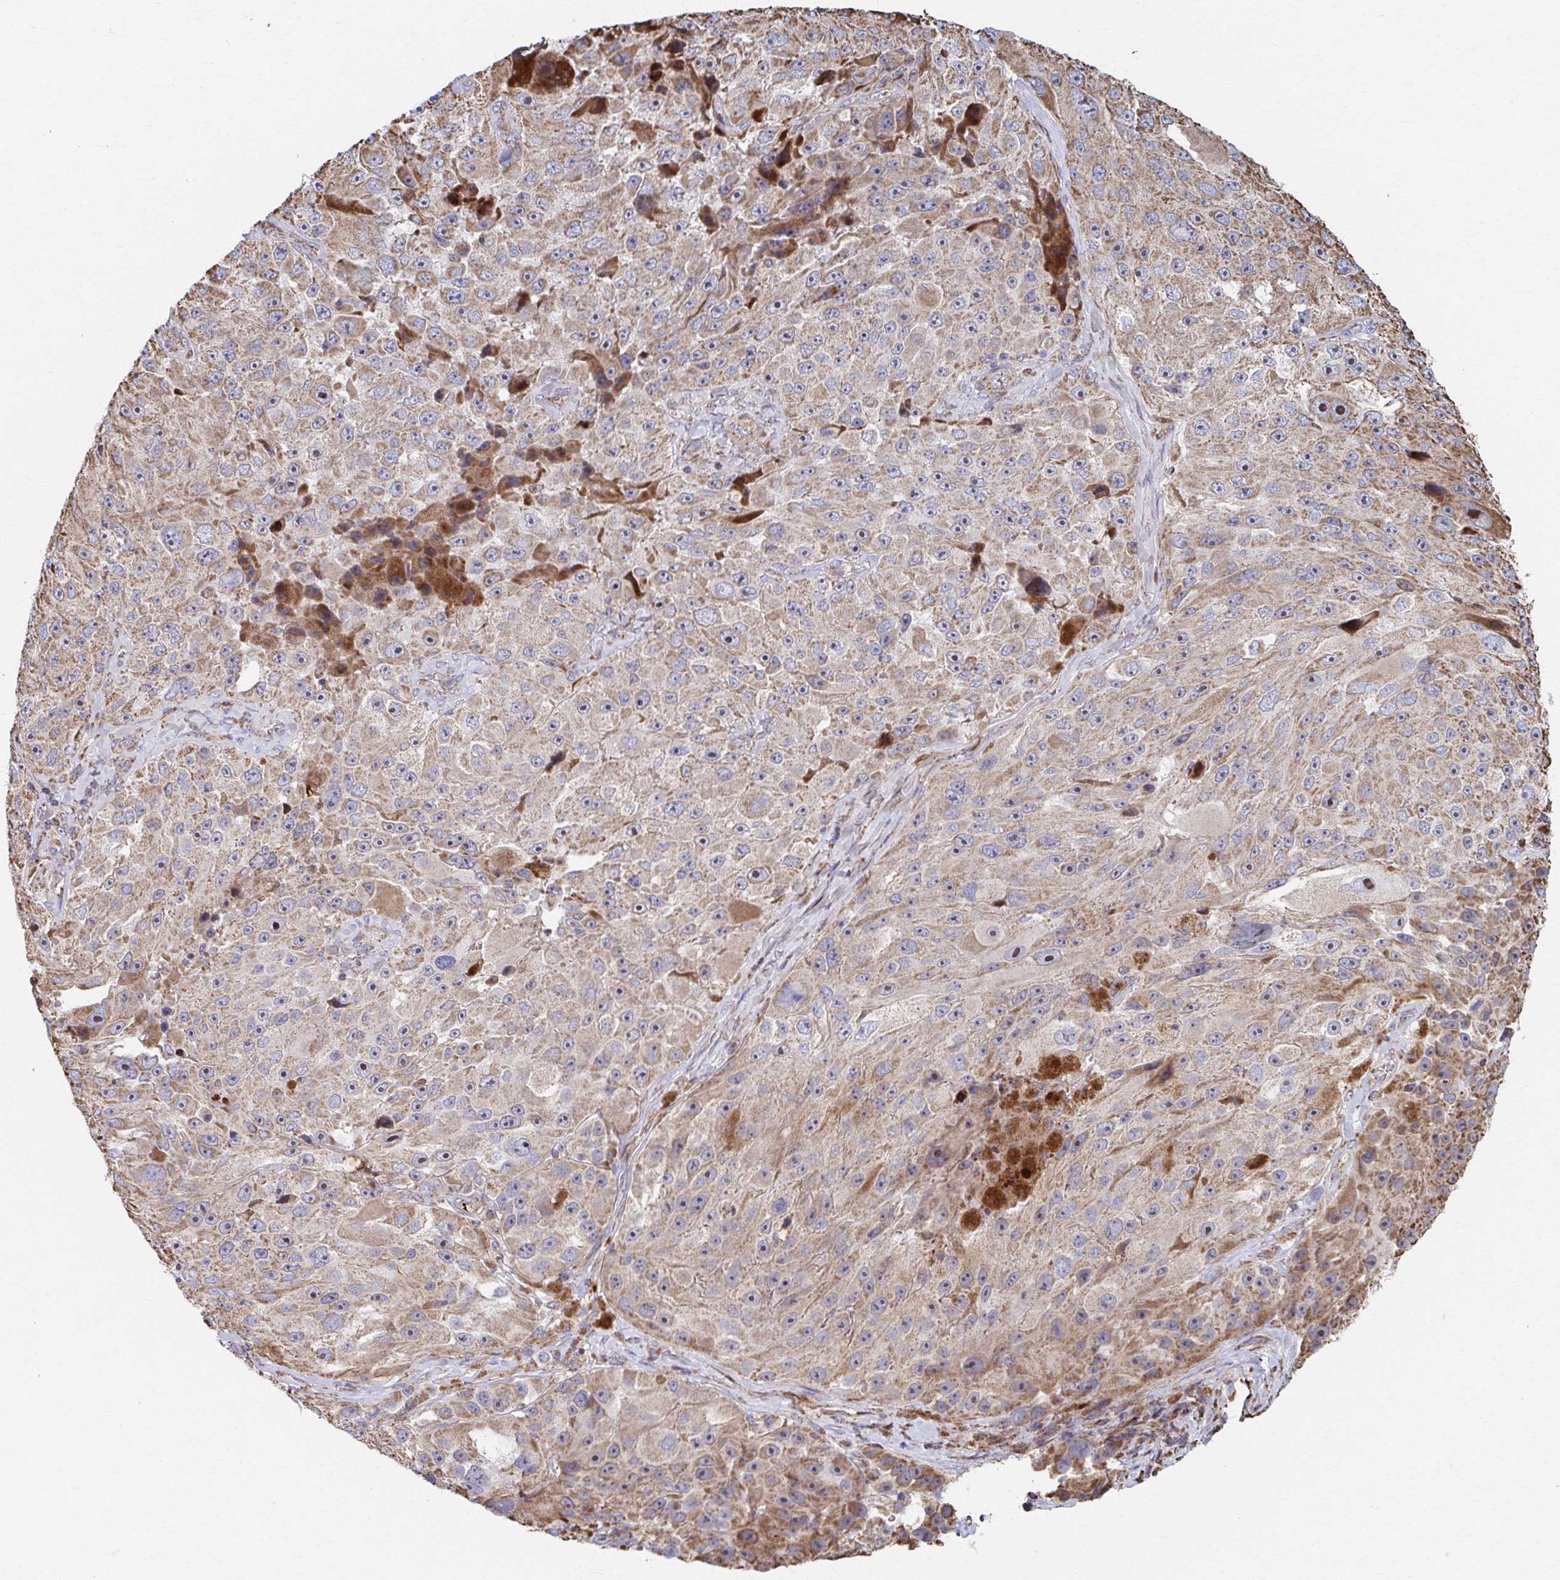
{"staining": {"intensity": "weak", "quantity": ">75%", "location": "cytoplasmic/membranous"}, "tissue": "melanoma", "cell_type": "Tumor cells", "image_type": "cancer", "snomed": [{"axis": "morphology", "description": "Malignant melanoma, Metastatic site"}, {"axis": "topography", "description": "Lymph node"}], "caption": "Immunohistochemical staining of malignant melanoma (metastatic site) exhibits low levels of weak cytoplasmic/membranous staining in about >75% of tumor cells.", "gene": "SAT1", "patient": {"sex": "male", "age": 62}}